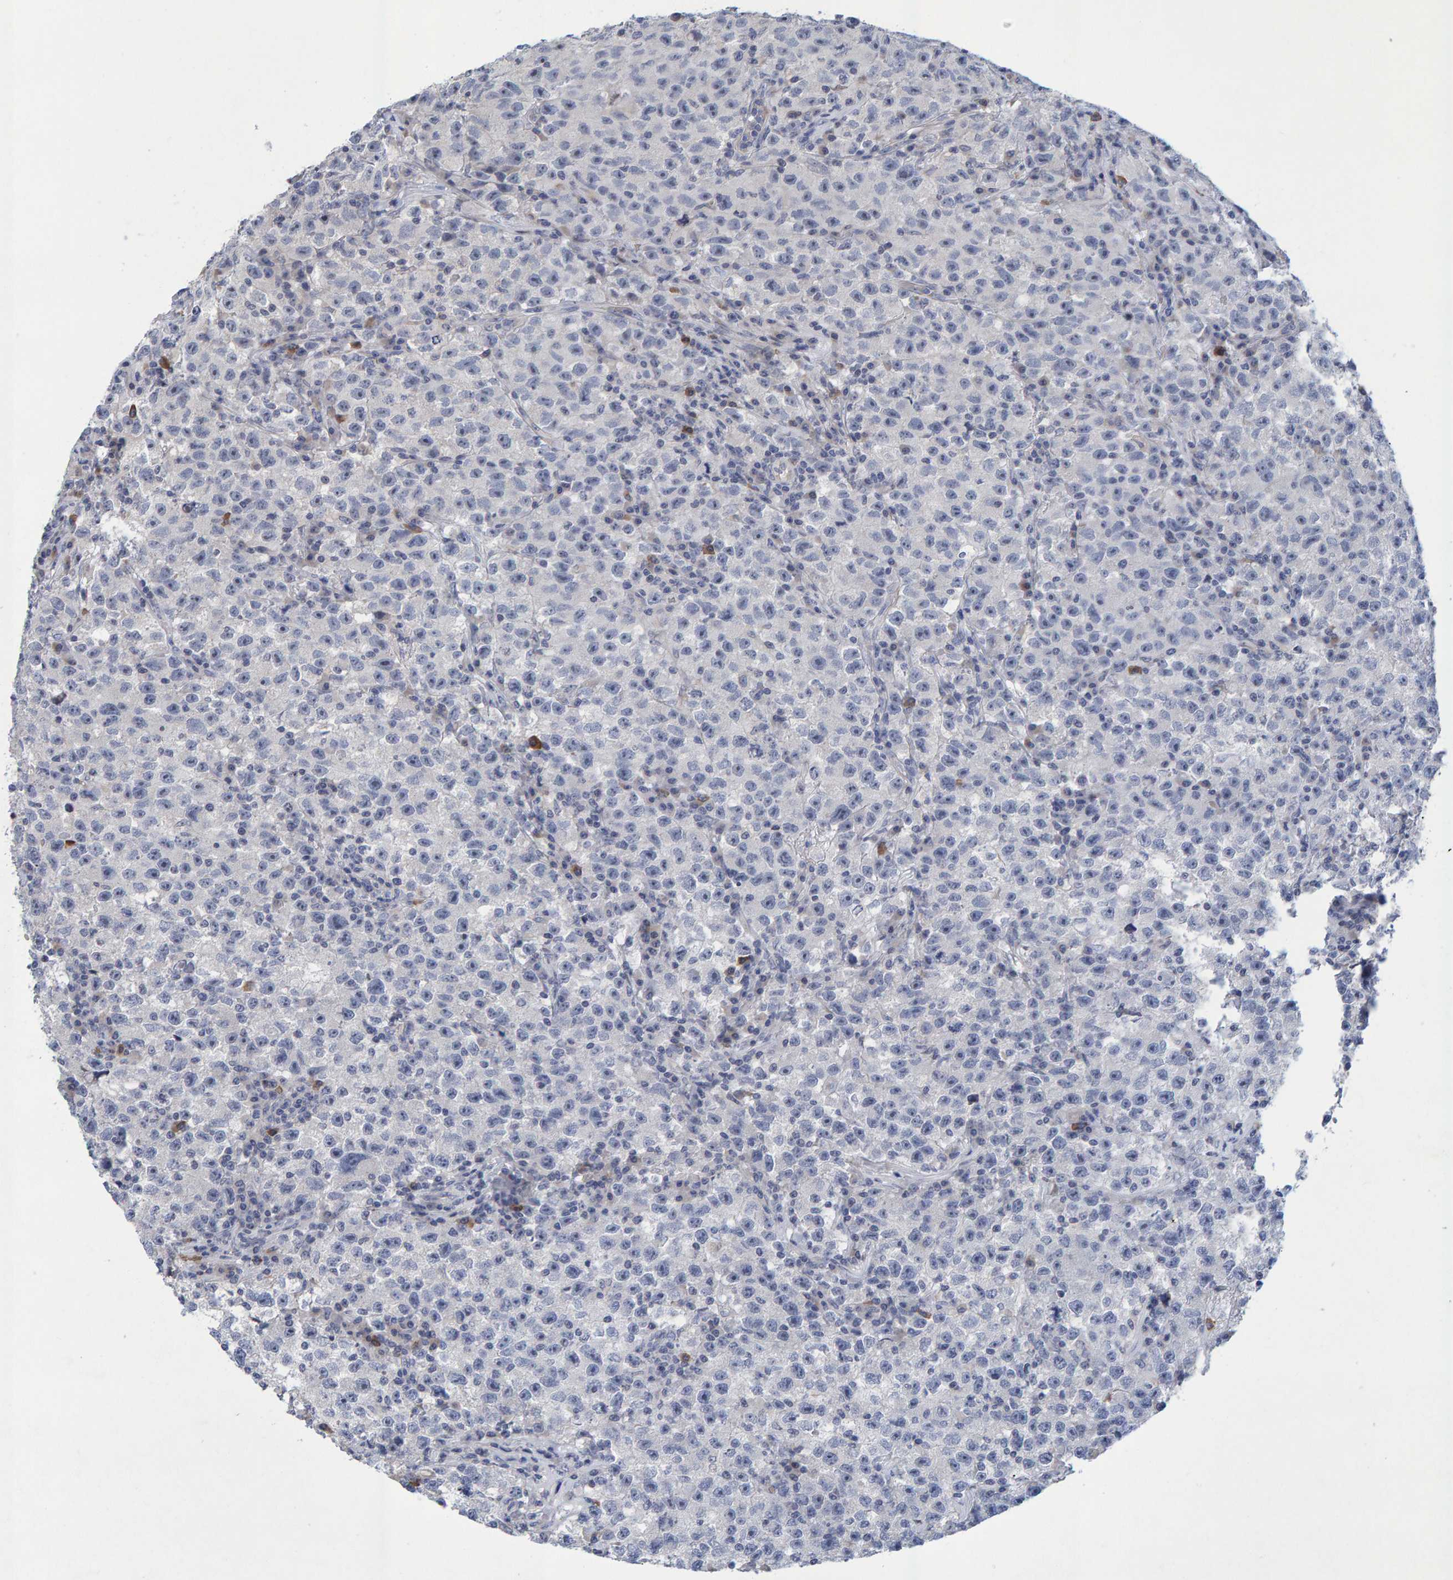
{"staining": {"intensity": "negative", "quantity": "none", "location": "none"}, "tissue": "testis cancer", "cell_type": "Tumor cells", "image_type": "cancer", "snomed": [{"axis": "morphology", "description": "Seminoma, NOS"}, {"axis": "topography", "description": "Testis"}], "caption": "Immunohistochemical staining of human testis cancer demonstrates no significant staining in tumor cells.", "gene": "ZNF77", "patient": {"sex": "male", "age": 22}}